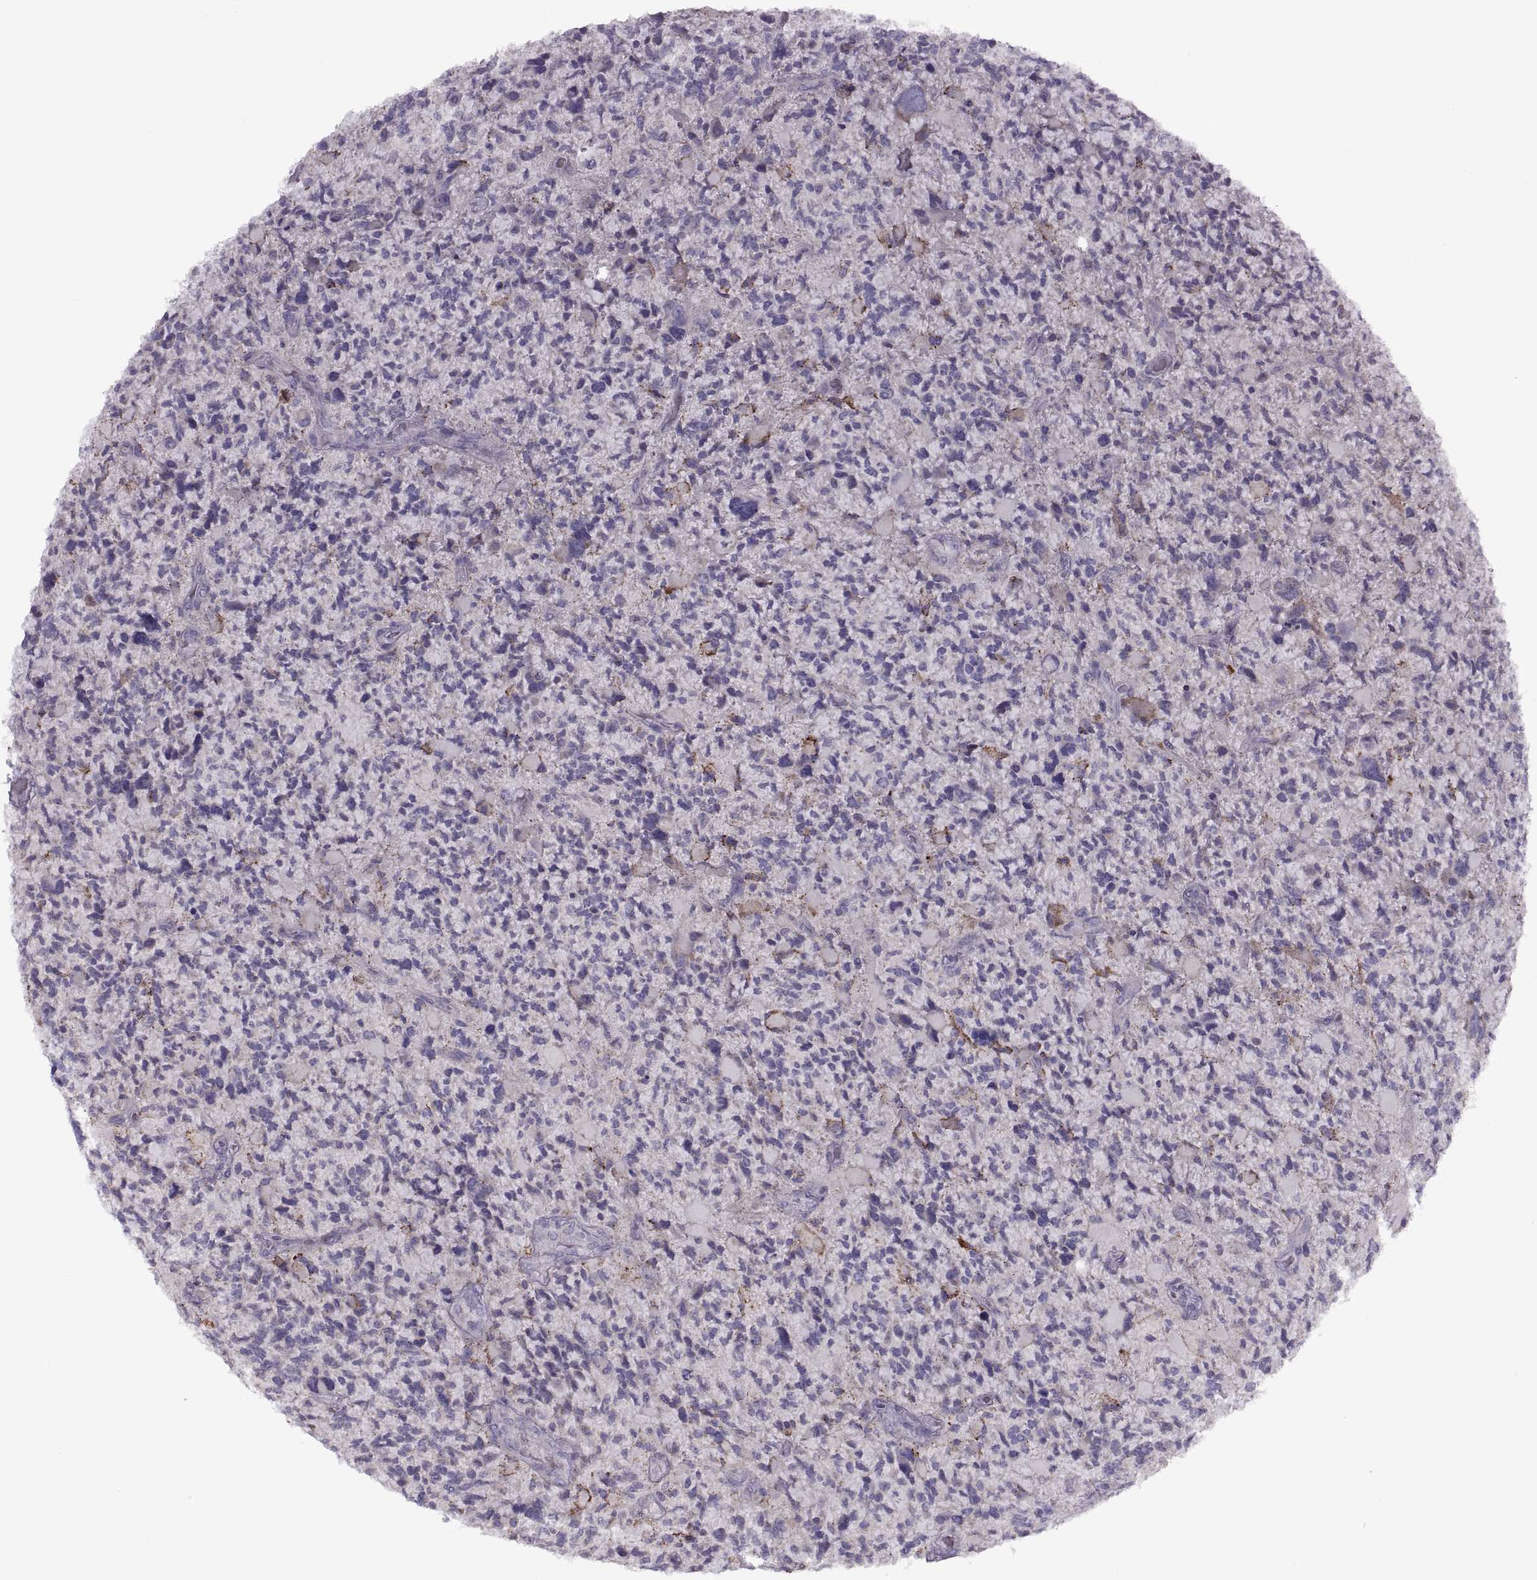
{"staining": {"intensity": "negative", "quantity": "none", "location": "none"}, "tissue": "glioma", "cell_type": "Tumor cells", "image_type": "cancer", "snomed": [{"axis": "morphology", "description": "Glioma, malignant, High grade"}, {"axis": "topography", "description": "Brain"}], "caption": "The micrograph demonstrates no staining of tumor cells in malignant high-grade glioma.", "gene": "PIERCE1", "patient": {"sex": "female", "age": 71}}